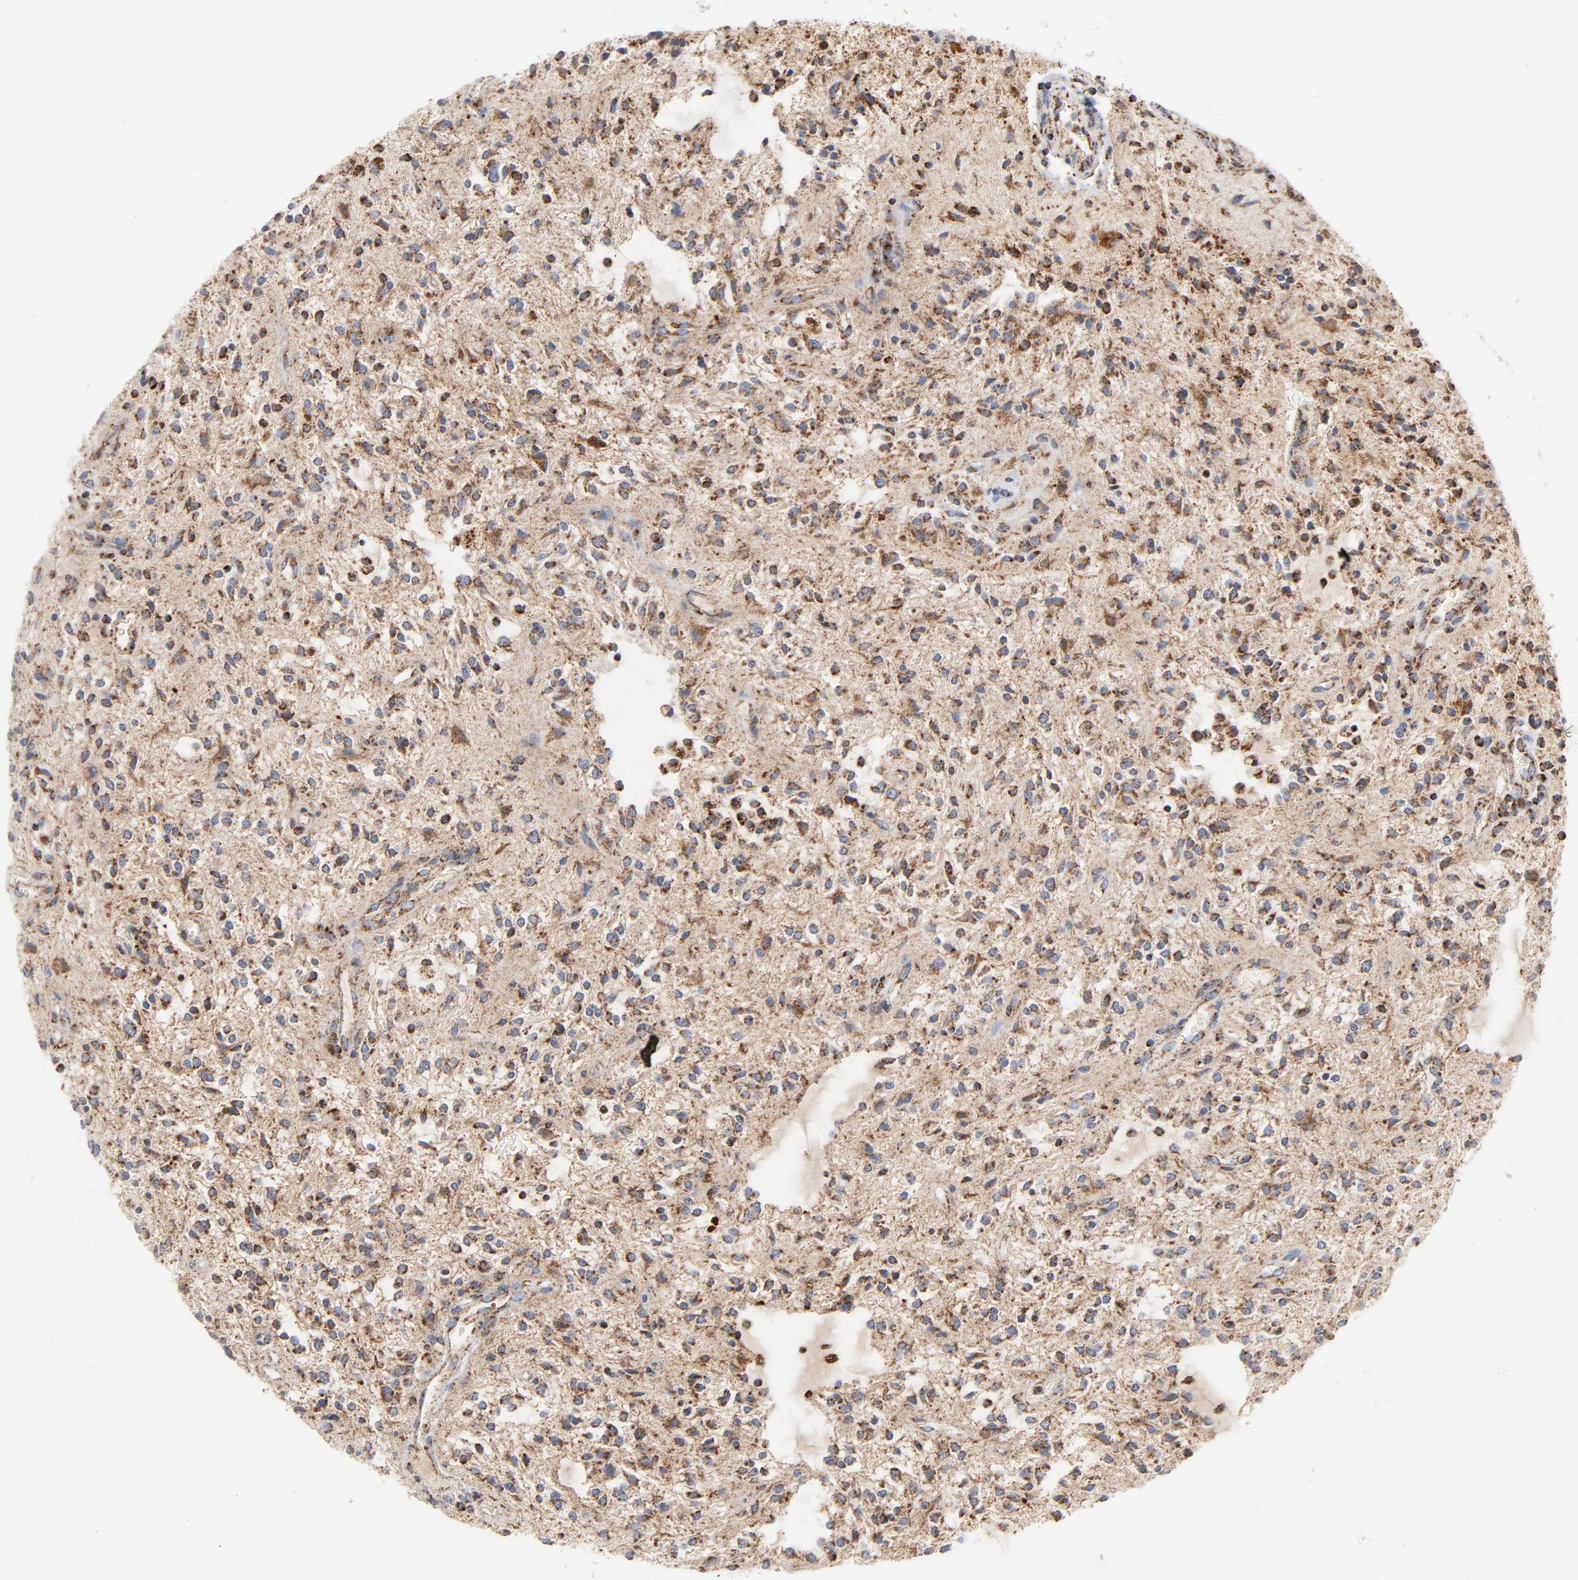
{"staining": {"intensity": "moderate", "quantity": ">75%", "location": "cytoplasmic/membranous"}, "tissue": "glioma", "cell_type": "Tumor cells", "image_type": "cancer", "snomed": [{"axis": "morphology", "description": "Glioma, malignant, NOS"}, {"axis": "topography", "description": "Cerebellum"}], "caption": "Malignant glioma stained for a protein (brown) shows moderate cytoplasmic/membranous positive expression in about >75% of tumor cells.", "gene": "DIABLO", "patient": {"sex": "female", "age": 10}}